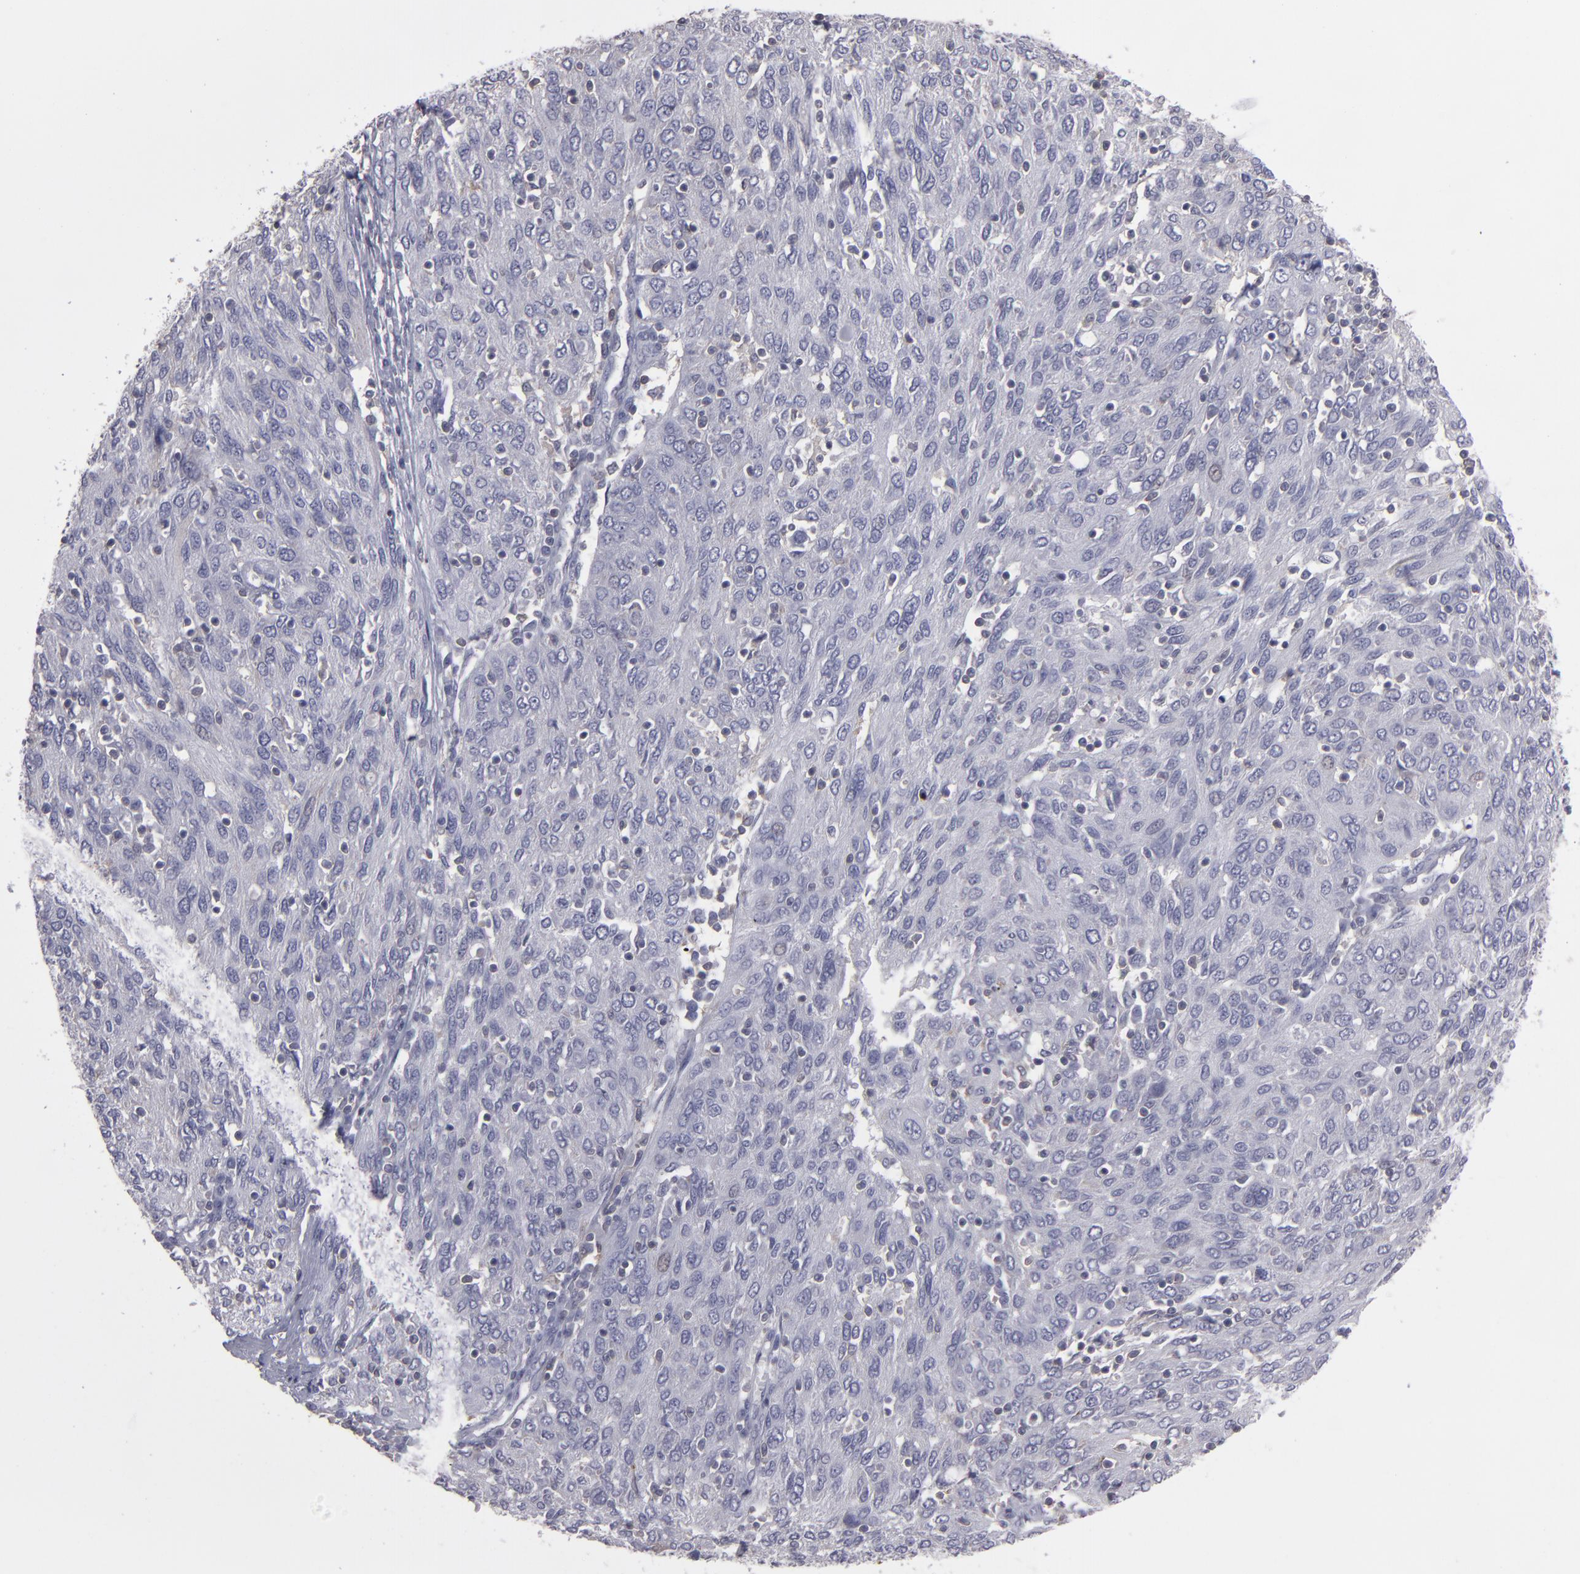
{"staining": {"intensity": "negative", "quantity": "none", "location": "none"}, "tissue": "ovarian cancer", "cell_type": "Tumor cells", "image_type": "cancer", "snomed": [{"axis": "morphology", "description": "Carcinoma, endometroid"}, {"axis": "topography", "description": "Ovary"}], "caption": "High magnification brightfield microscopy of ovarian endometroid carcinoma stained with DAB (3,3'-diaminobenzidine) (brown) and counterstained with hematoxylin (blue): tumor cells show no significant positivity.", "gene": "SEMA3G", "patient": {"sex": "female", "age": 50}}